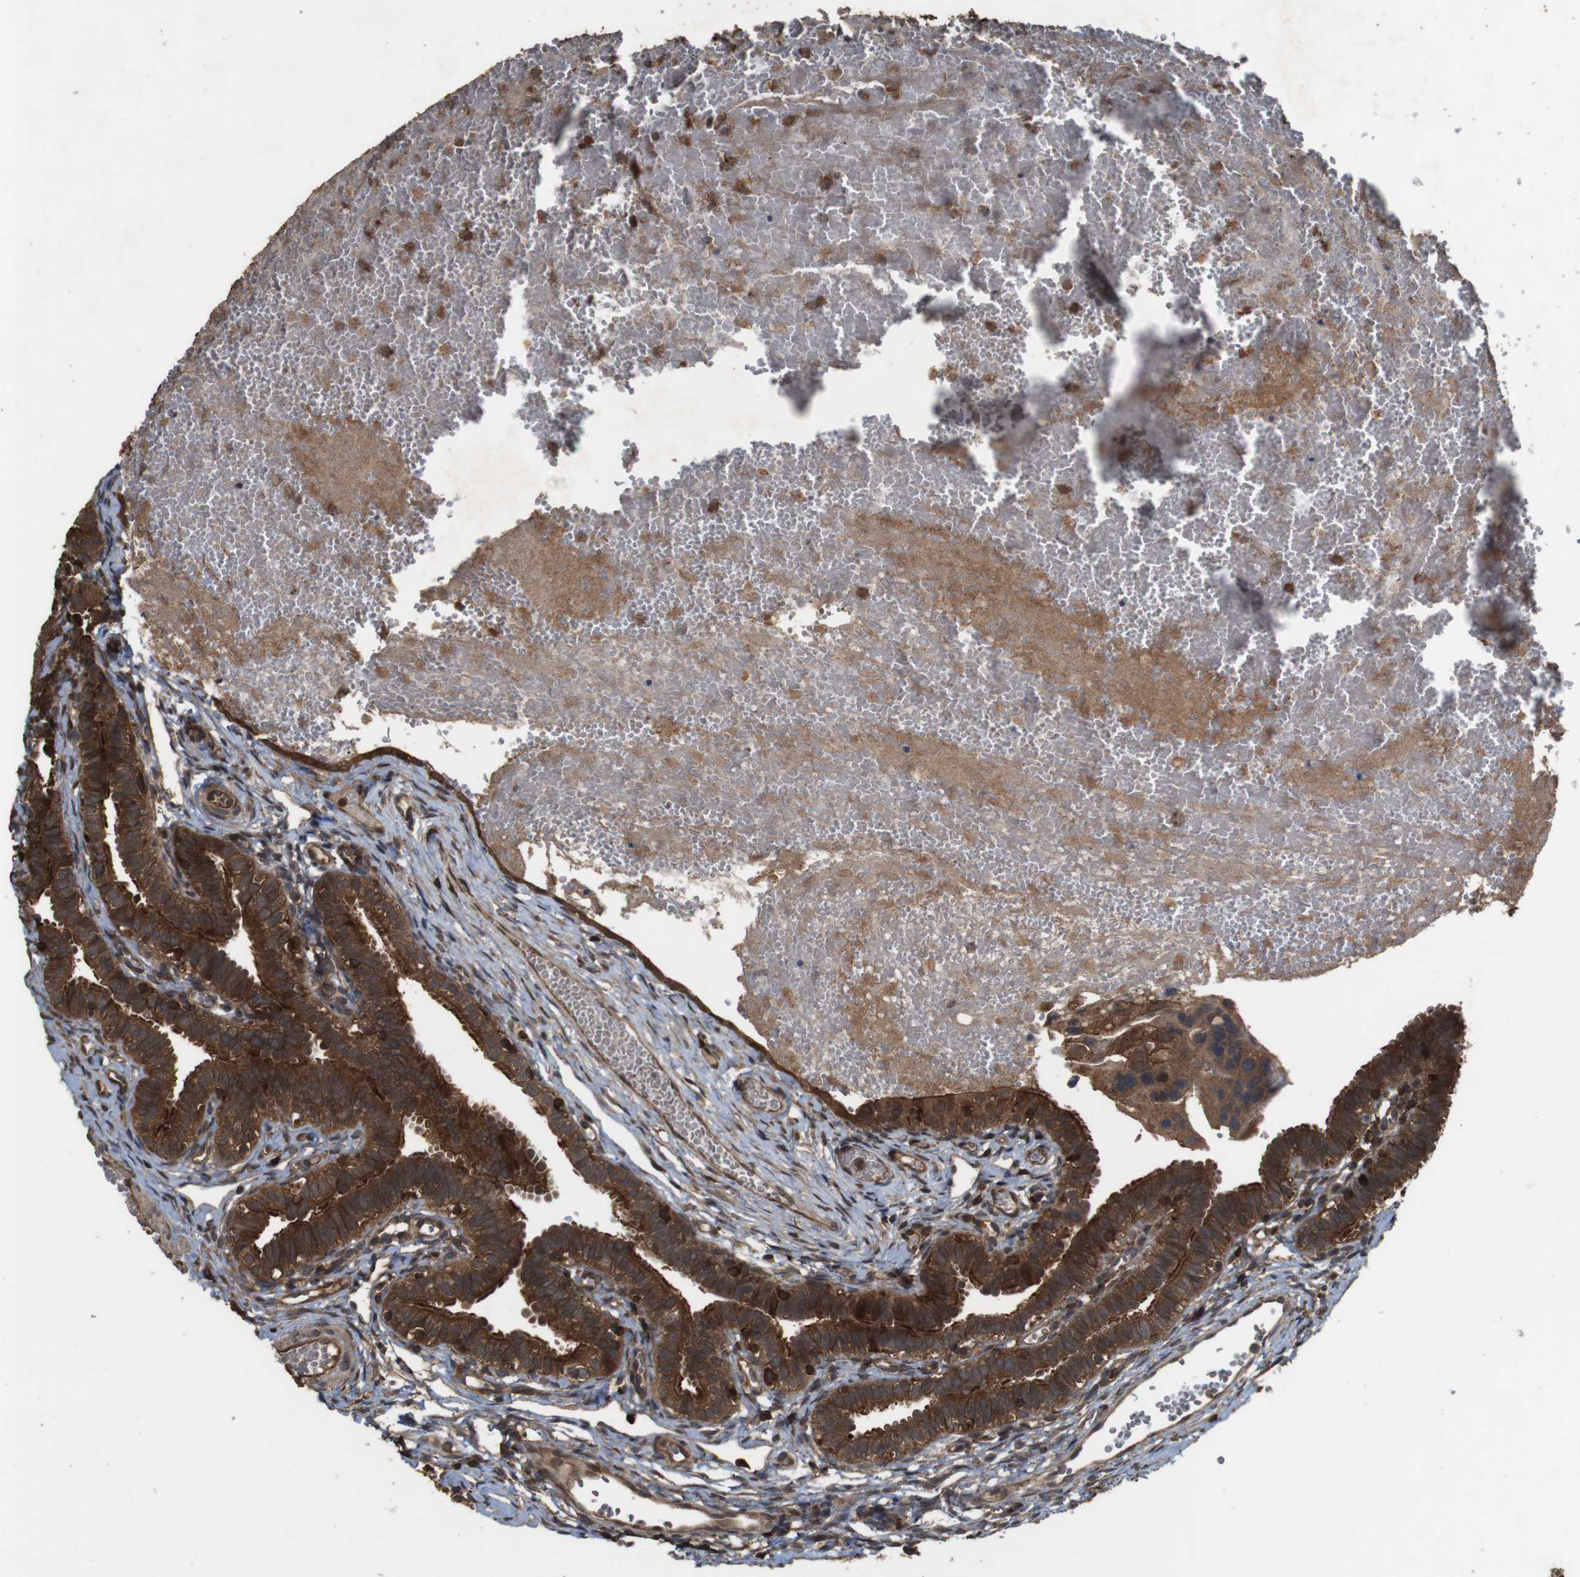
{"staining": {"intensity": "strong", "quantity": ">75%", "location": "cytoplasmic/membranous"}, "tissue": "fallopian tube", "cell_type": "Glandular cells", "image_type": "normal", "snomed": [{"axis": "morphology", "description": "Normal tissue, NOS"}, {"axis": "topography", "description": "Fallopian tube"}, {"axis": "topography", "description": "Placenta"}], "caption": "The histopathology image reveals a brown stain indicating the presence of a protein in the cytoplasmic/membranous of glandular cells in fallopian tube.", "gene": "BAG4", "patient": {"sex": "female", "age": 34}}